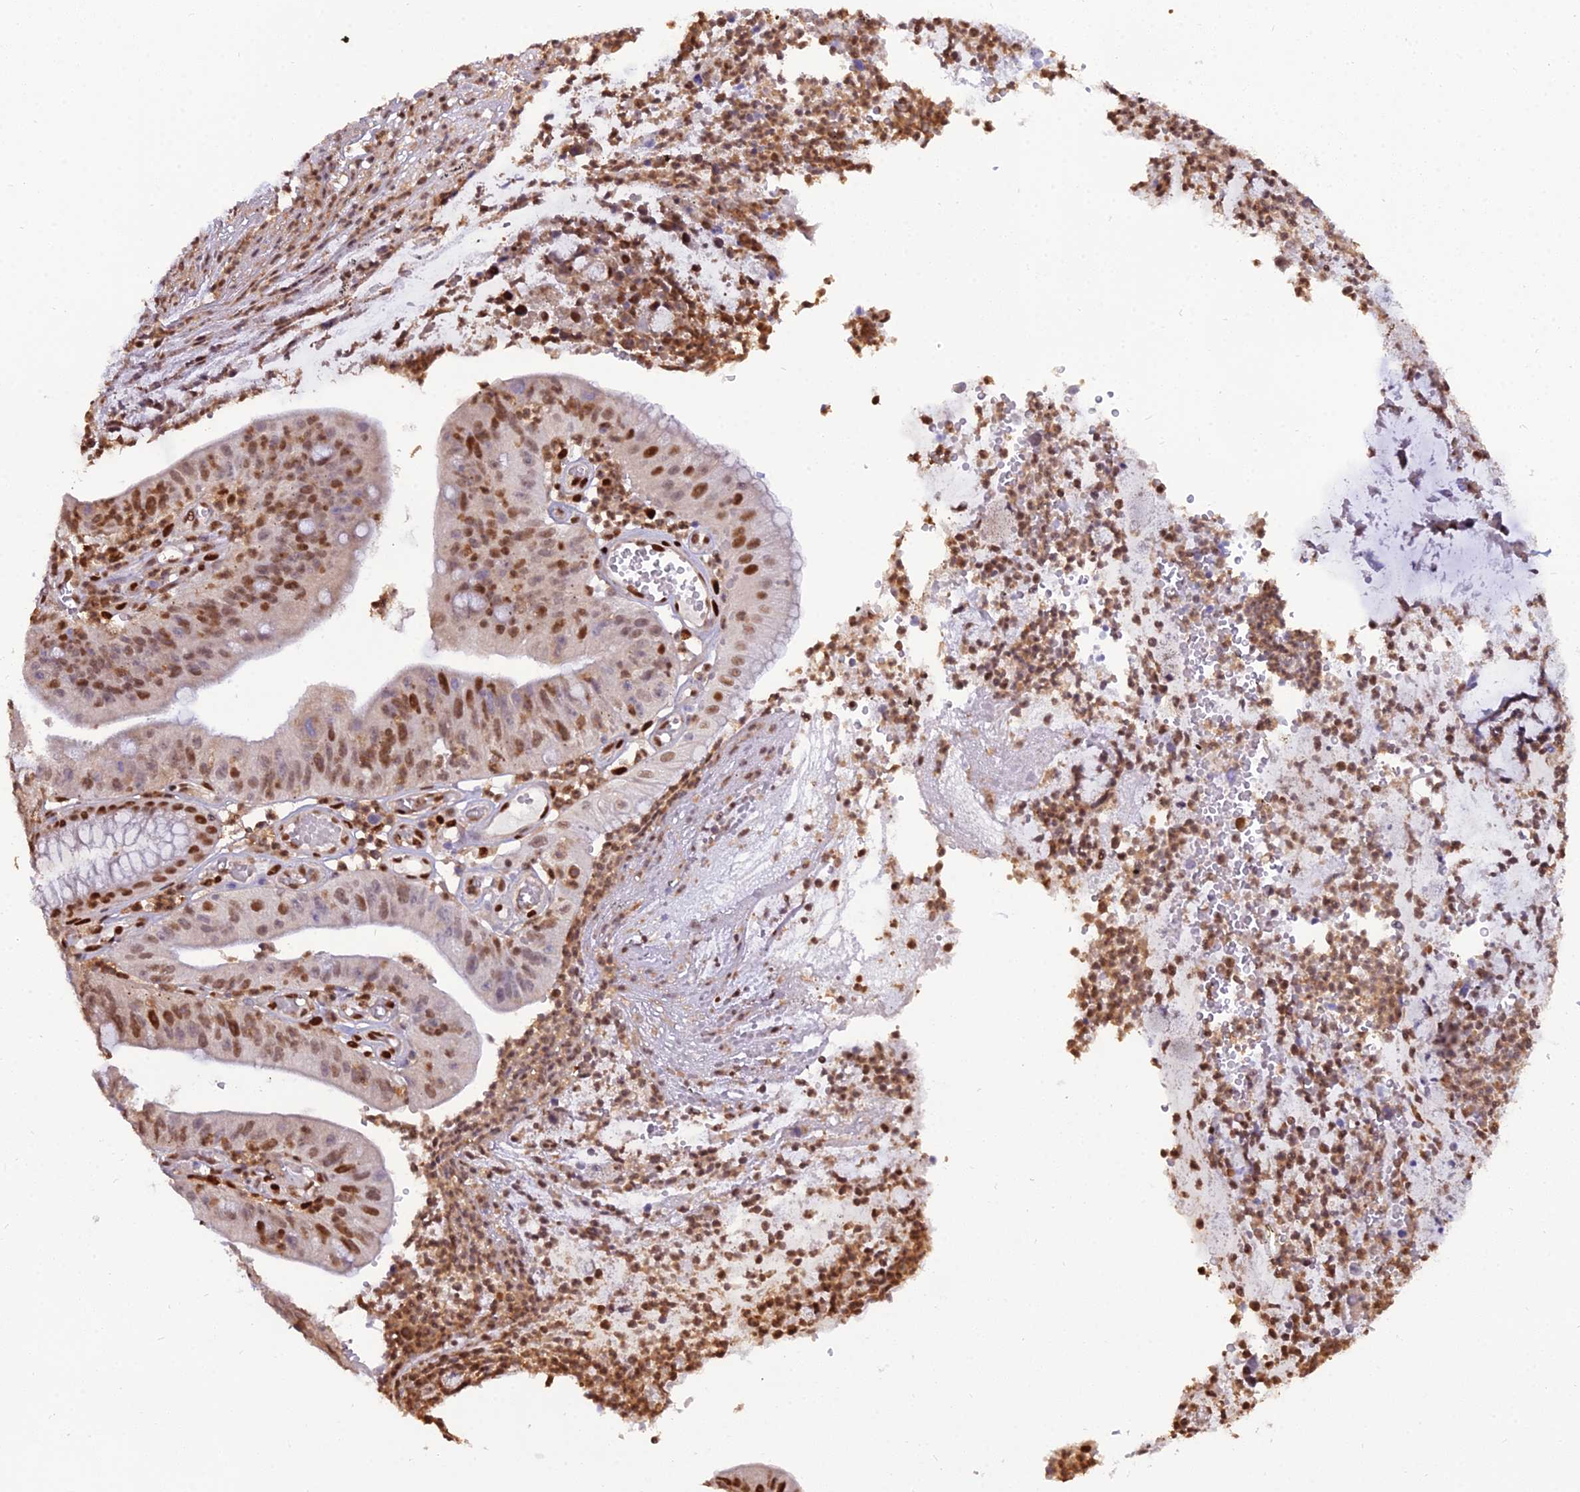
{"staining": {"intensity": "strong", "quantity": ">75%", "location": "nuclear"}, "tissue": "stomach cancer", "cell_type": "Tumor cells", "image_type": "cancer", "snomed": [{"axis": "morphology", "description": "Adenocarcinoma, NOS"}, {"axis": "topography", "description": "Stomach"}], "caption": "Adenocarcinoma (stomach) tissue reveals strong nuclear positivity in approximately >75% of tumor cells The staining is performed using DAB brown chromogen to label protein expression. The nuclei are counter-stained blue using hematoxylin.", "gene": "NPEPL1", "patient": {"sex": "male", "age": 59}}